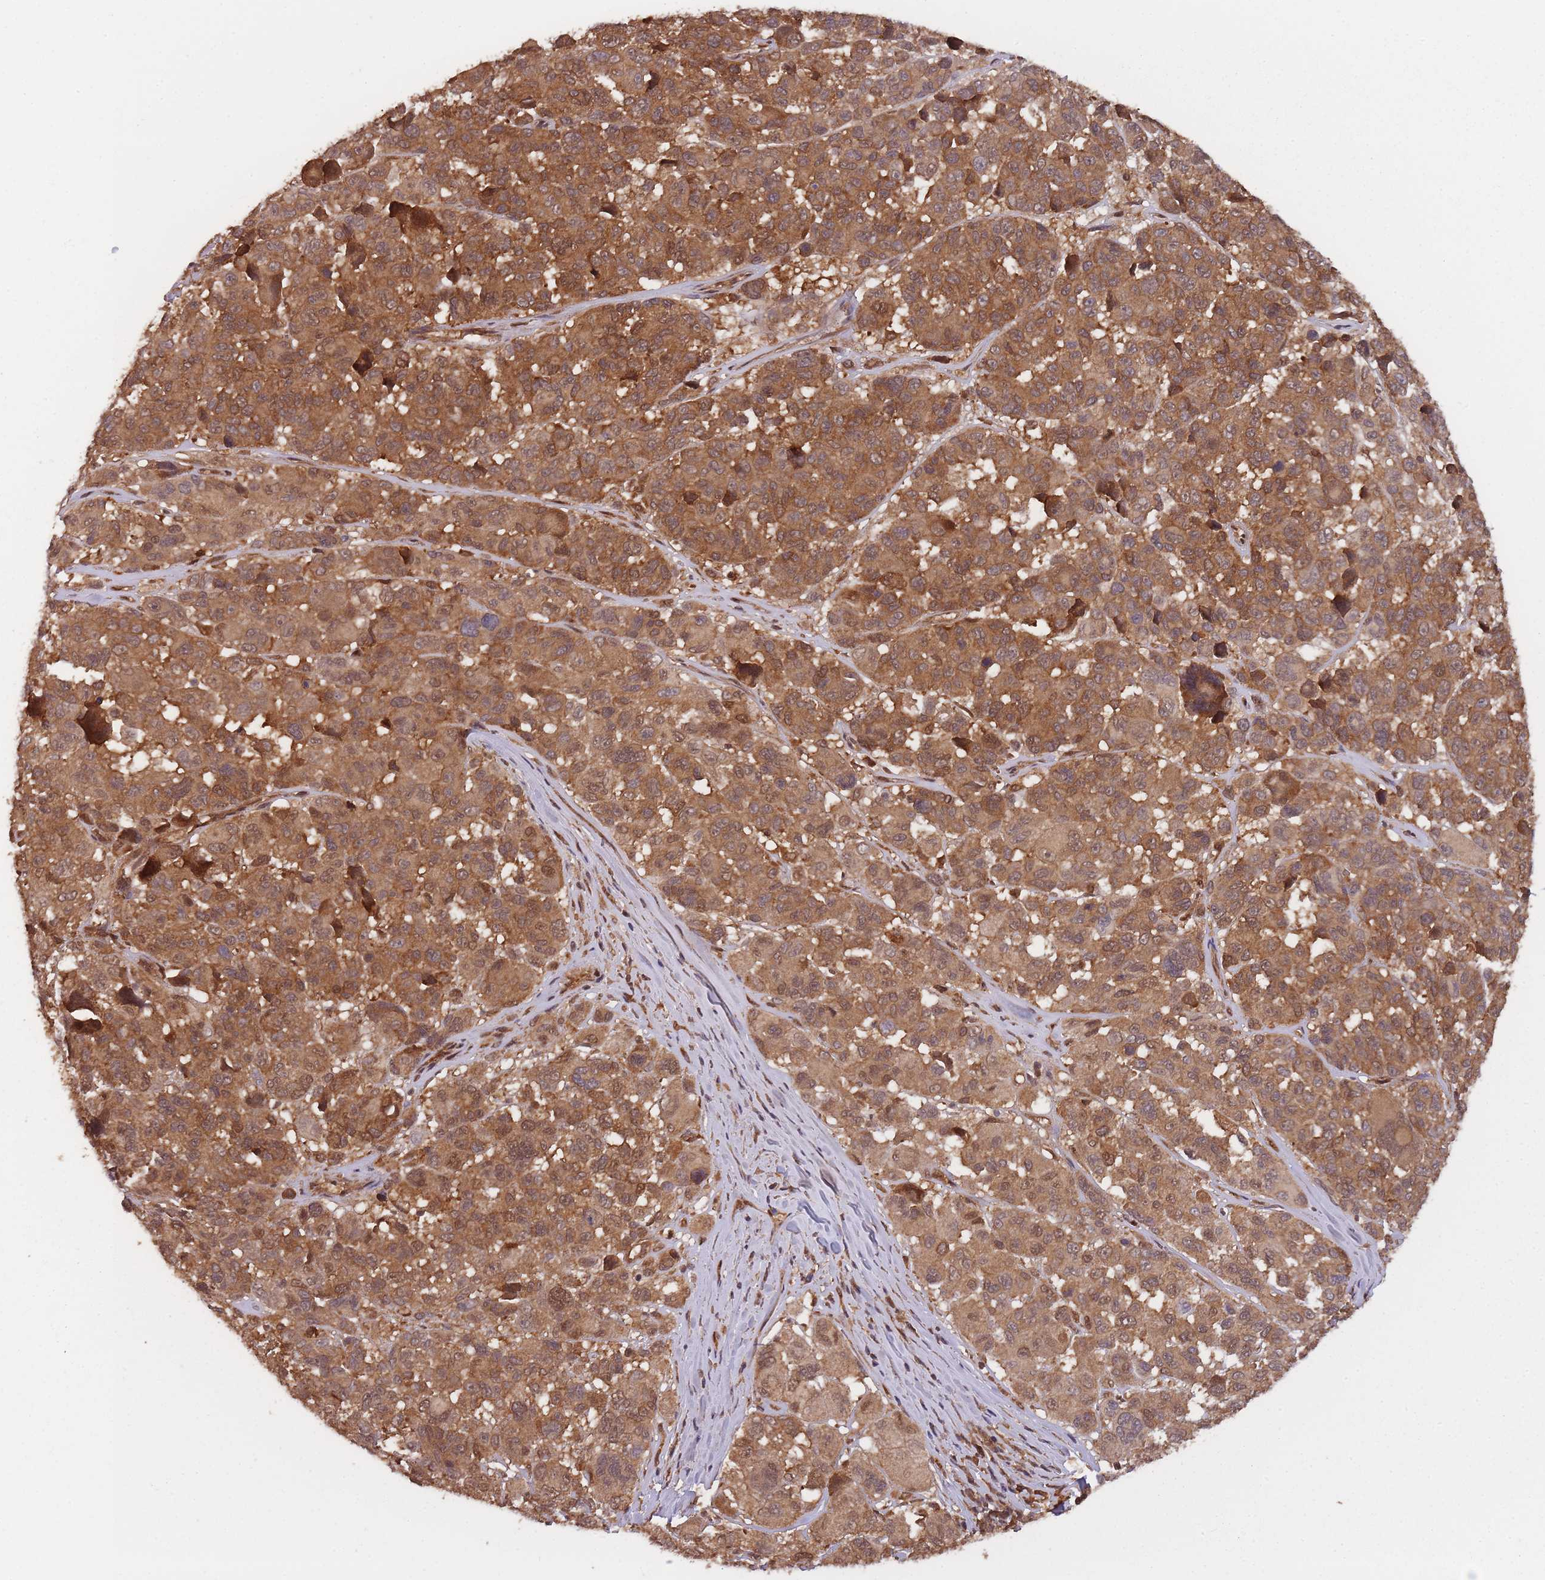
{"staining": {"intensity": "moderate", "quantity": ">75%", "location": "cytoplasmic/membranous,nuclear"}, "tissue": "melanoma", "cell_type": "Tumor cells", "image_type": "cancer", "snomed": [{"axis": "morphology", "description": "Malignant melanoma, NOS"}, {"axis": "topography", "description": "Skin"}], "caption": "Malignant melanoma tissue reveals moderate cytoplasmic/membranous and nuclear expression in about >75% of tumor cells, visualized by immunohistochemistry.", "gene": "PPP6R3", "patient": {"sex": "female", "age": 66}}